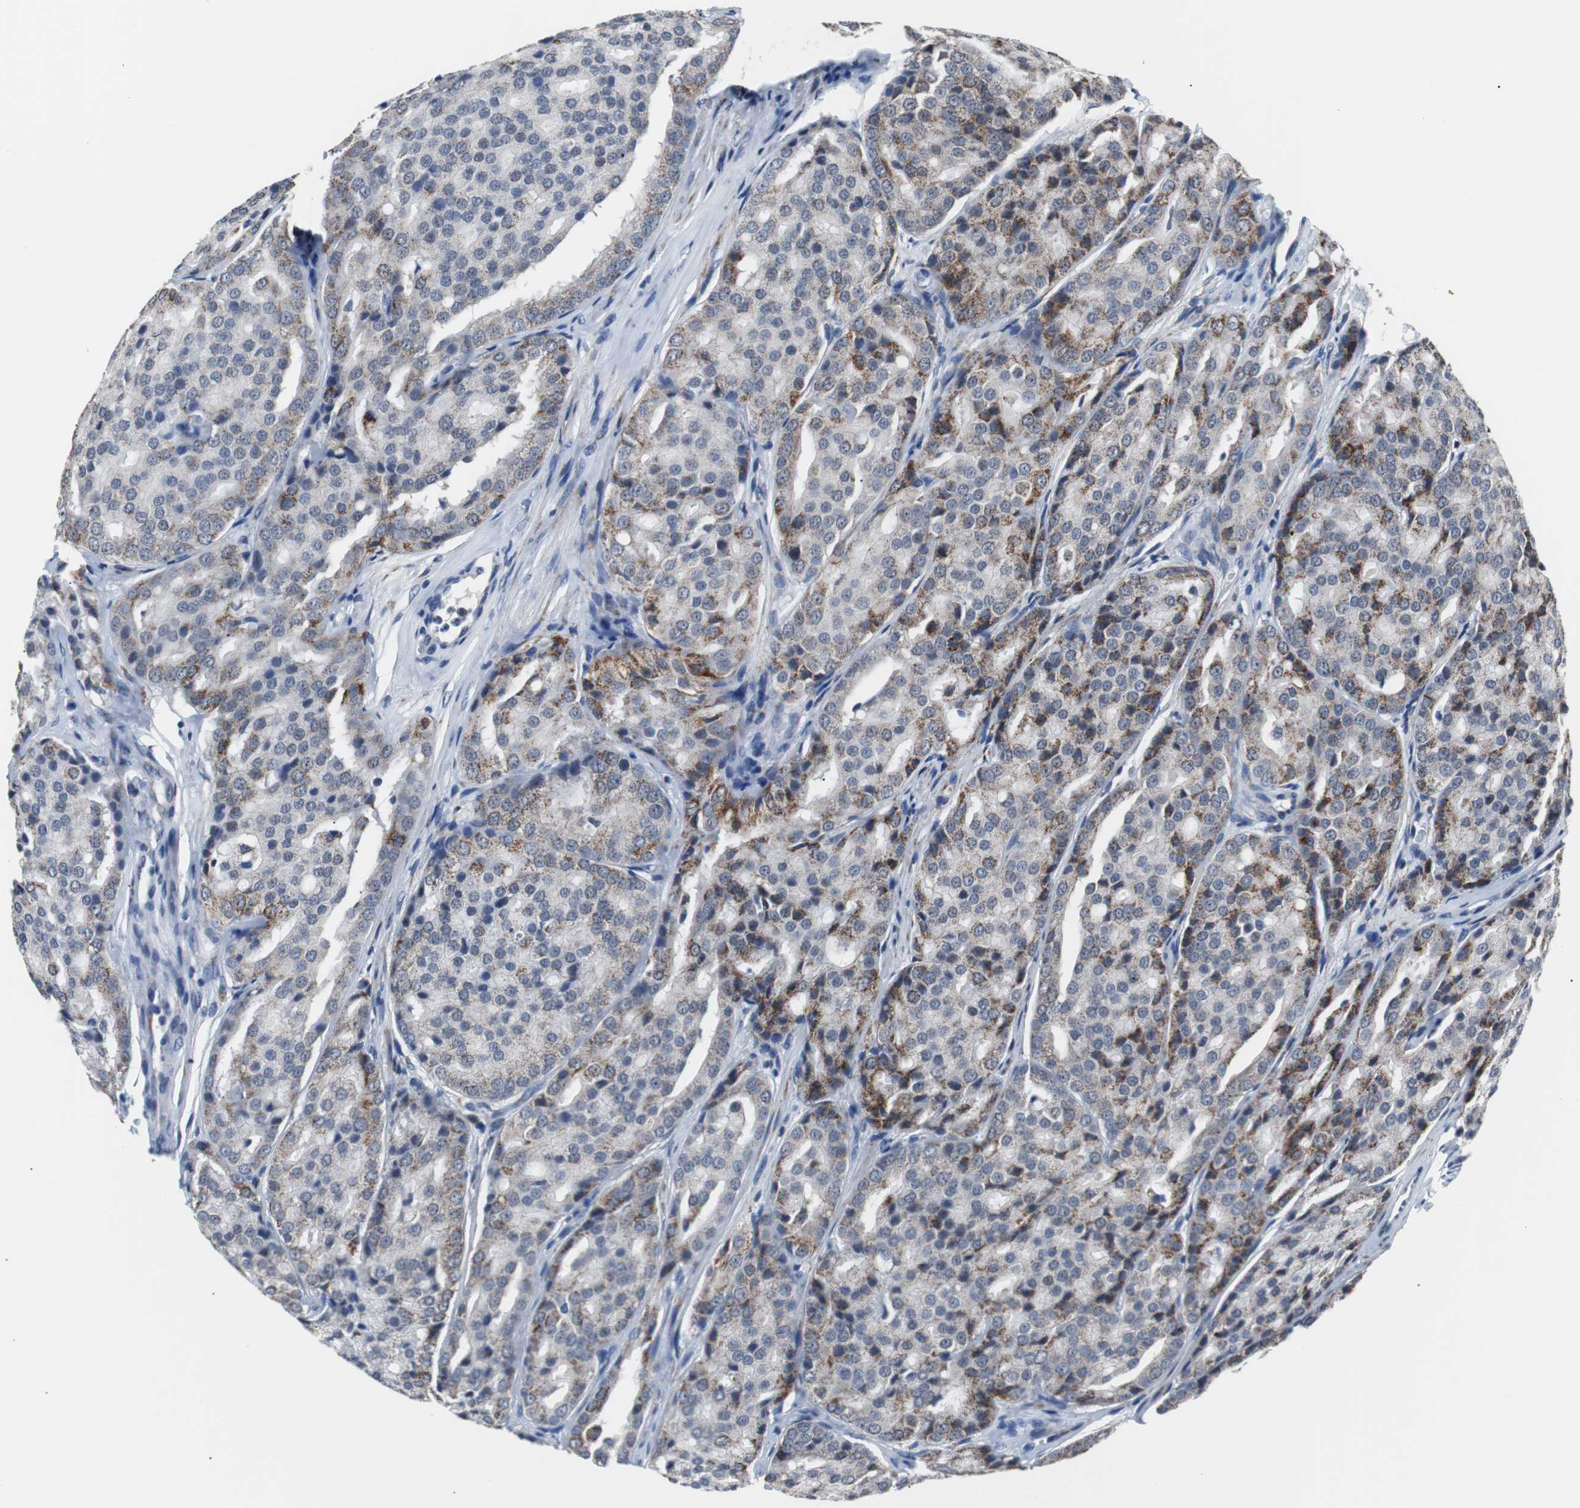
{"staining": {"intensity": "strong", "quantity": "25%-75%", "location": "cytoplasmic/membranous"}, "tissue": "prostate cancer", "cell_type": "Tumor cells", "image_type": "cancer", "snomed": [{"axis": "morphology", "description": "Adenocarcinoma, High grade"}, {"axis": "topography", "description": "Prostate"}], "caption": "The immunohistochemical stain highlights strong cytoplasmic/membranous positivity in tumor cells of prostate cancer (adenocarcinoma (high-grade)) tissue.", "gene": "PITRM1", "patient": {"sex": "male", "age": 64}}